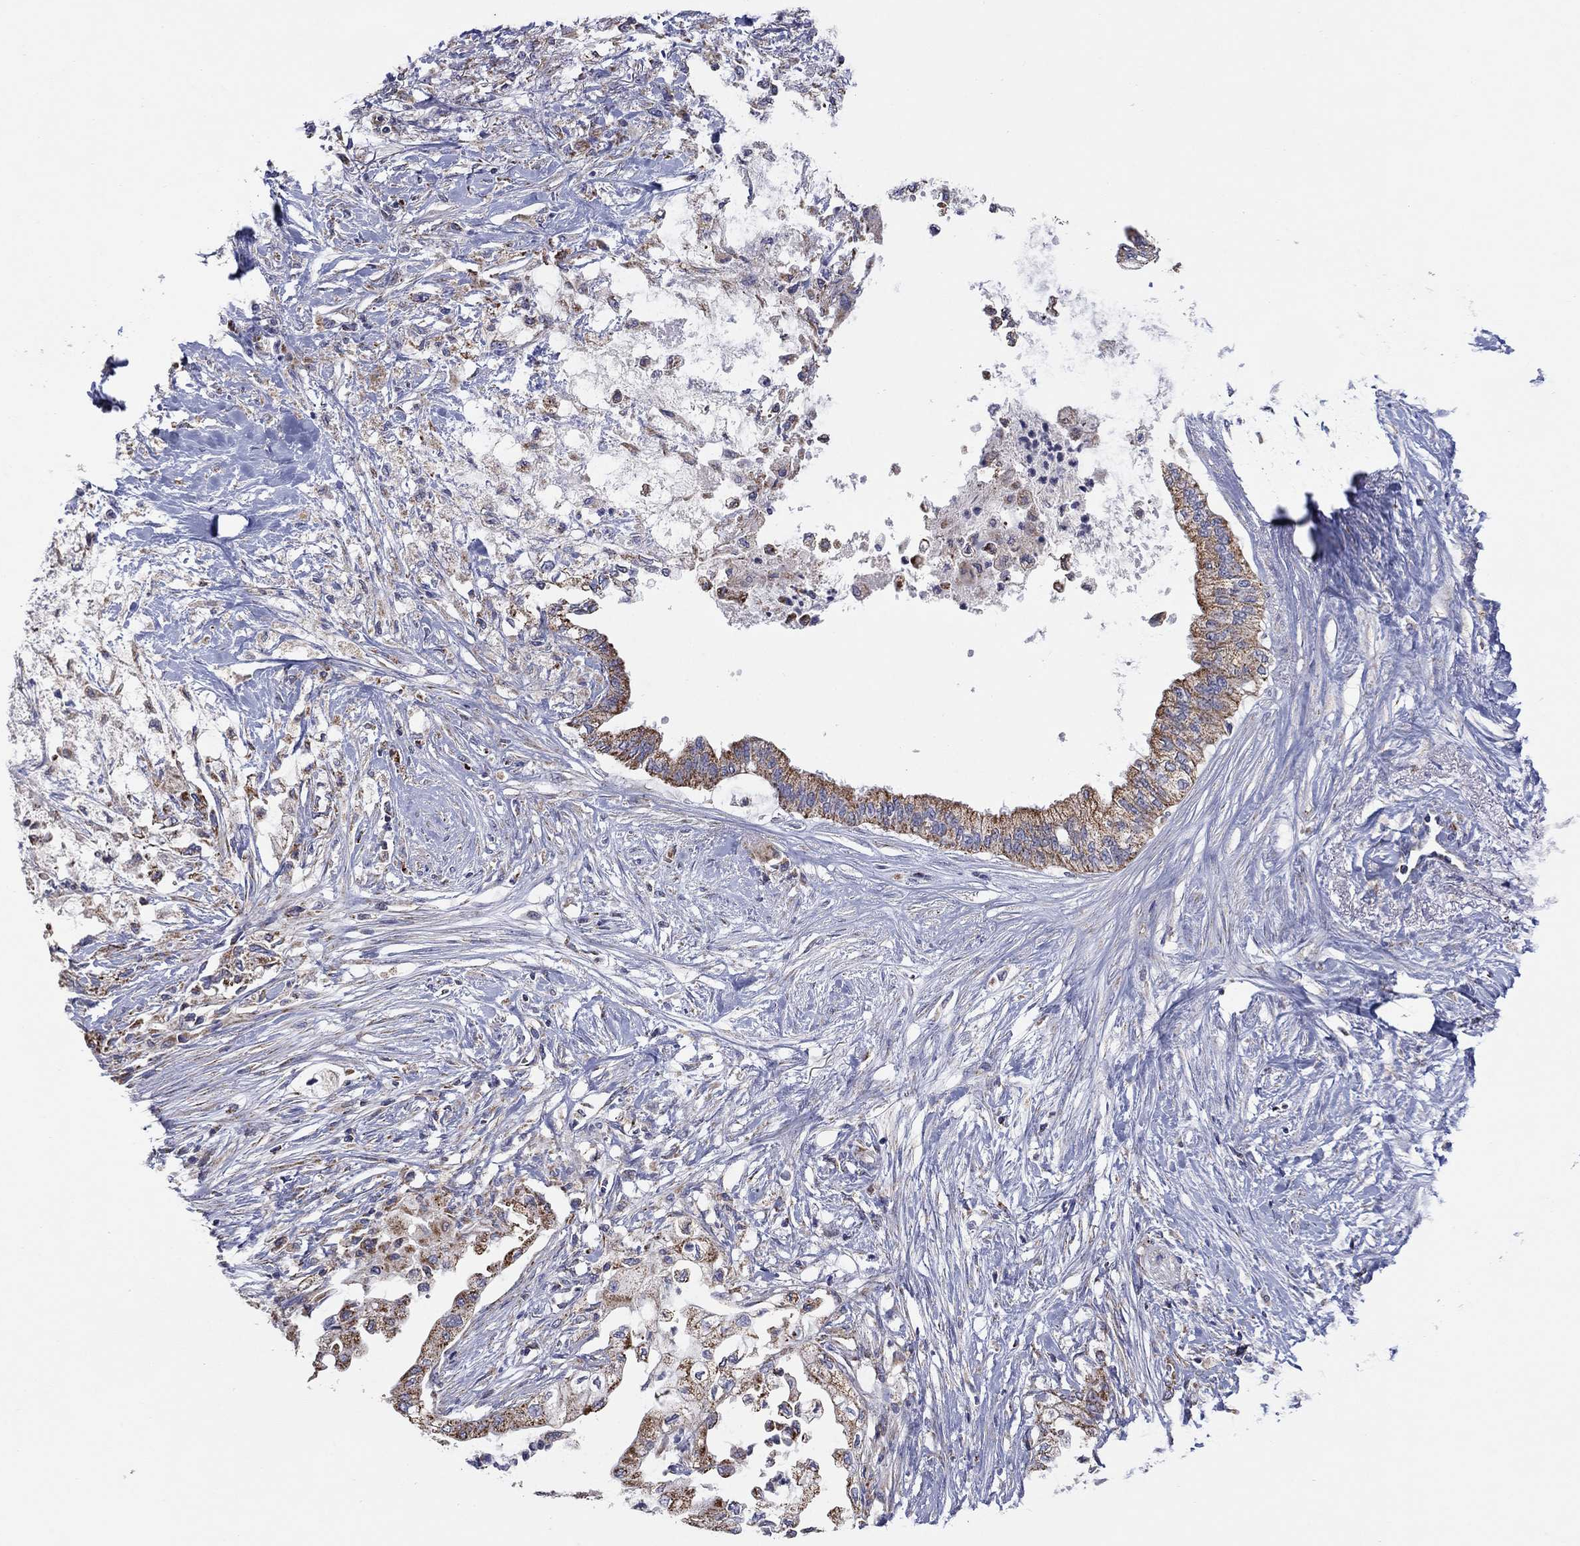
{"staining": {"intensity": "moderate", "quantity": ">75%", "location": "cytoplasmic/membranous"}, "tissue": "pancreatic cancer", "cell_type": "Tumor cells", "image_type": "cancer", "snomed": [{"axis": "morphology", "description": "Normal tissue, NOS"}, {"axis": "morphology", "description": "Adenocarcinoma, NOS"}, {"axis": "topography", "description": "Pancreas"}, {"axis": "topography", "description": "Duodenum"}], "caption": "Pancreatic cancer (adenocarcinoma) was stained to show a protein in brown. There is medium levels of moderate cytoplasmic/membranous expression in approximately >75% of tumor cells. The staining was performed using DAB (3,3'-diaminobenzidine), with brown indicating positive protein expression. Nuclei are stained blue with hematoxylin.", "gene": "HPS5", "patient": {"sex": "female", "age": 60}}